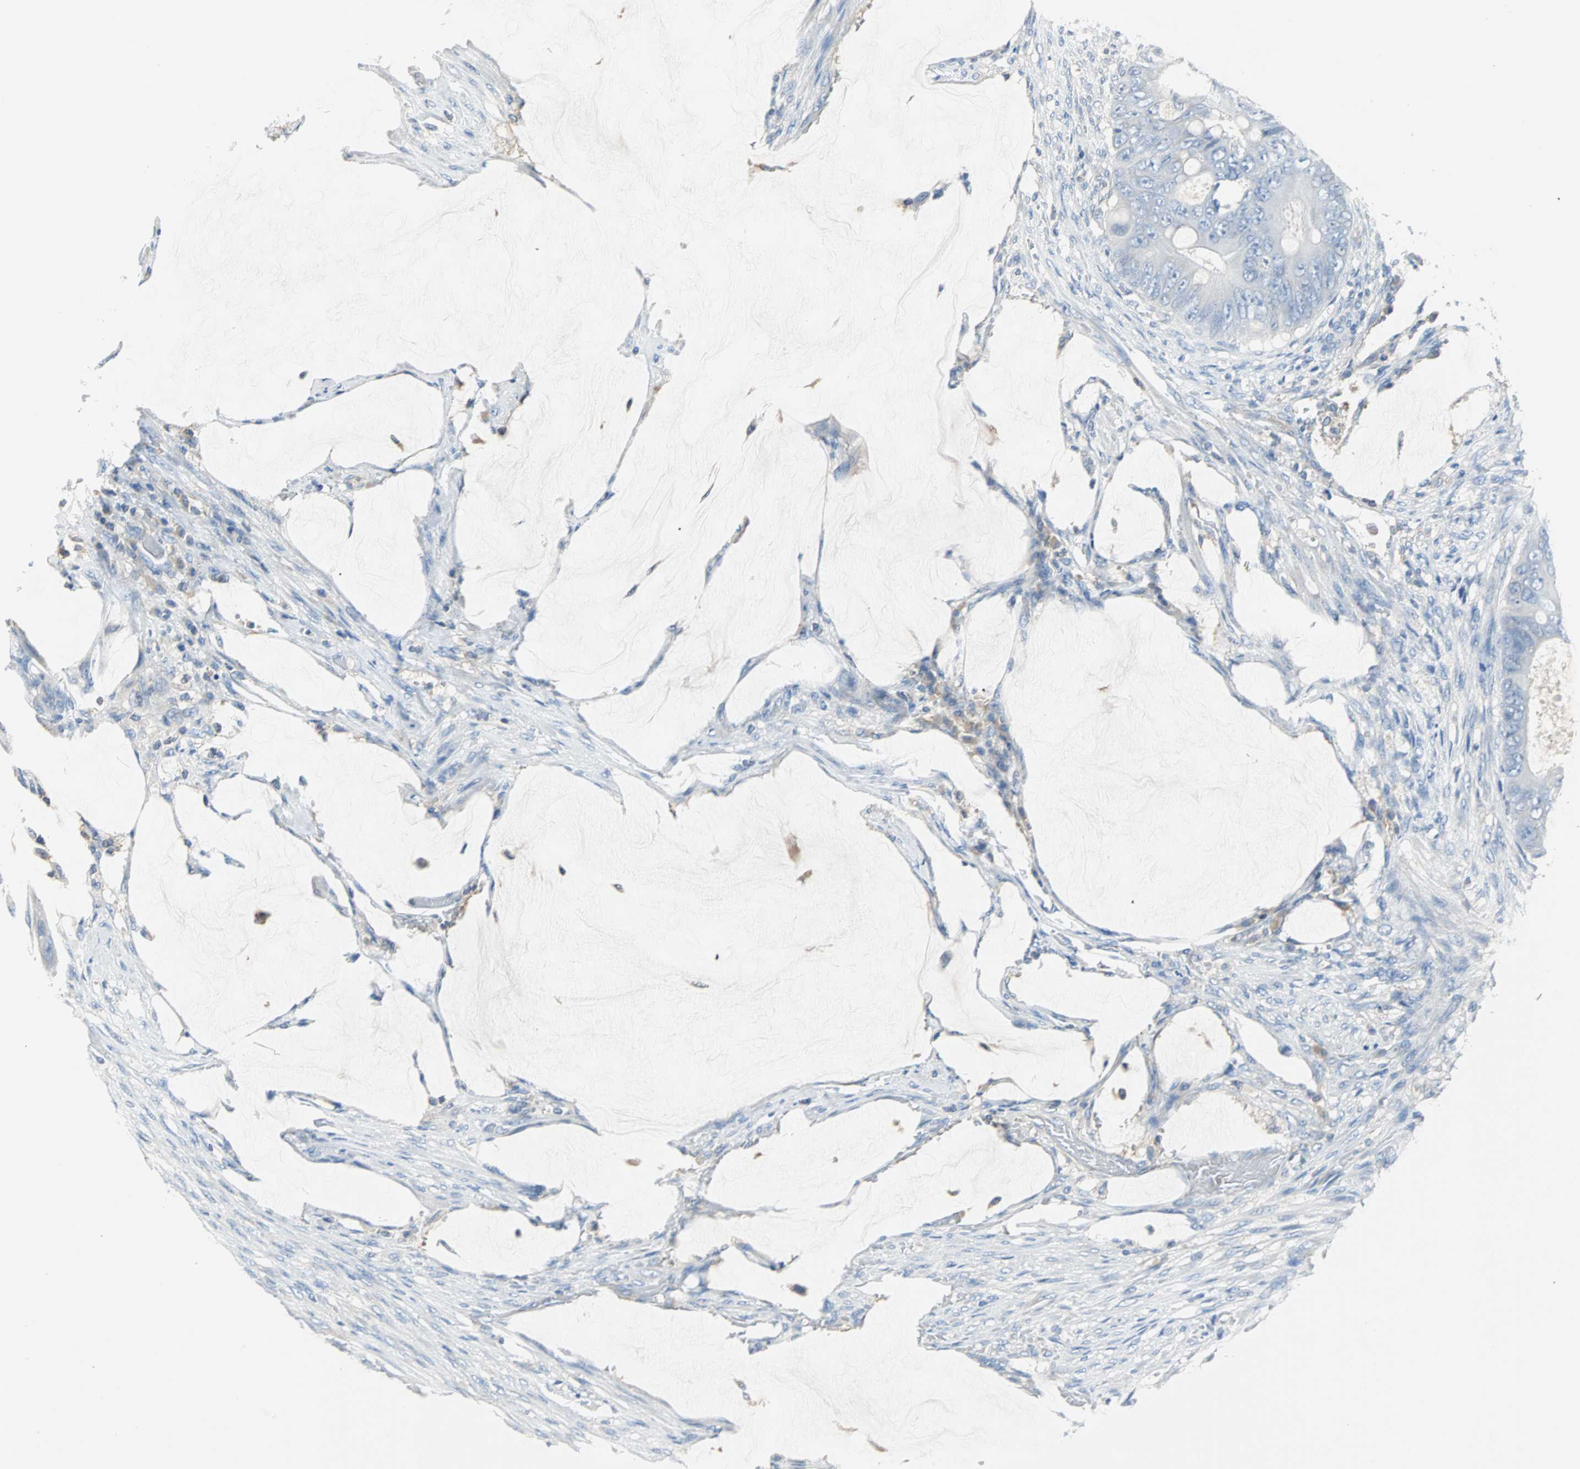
{"staining": {"intensity": "negative", "quantity": "none", "location": "none"}, "tissue": "colorectal cancer", "cell_type": "Tumor cells", "image_type": "cancer", "snomed": [{"axis": "morphology", "description": "Adenocarcinoma, NOS"}, {"axis": "topography", "description": "Rectum"}], "caption": "Micrograph shows no protein staining in tumor cells of colorectal adenocarcinoma tissue.", "gene": "TSC22D4", "patient": {"sex": "female", "age": 77}}